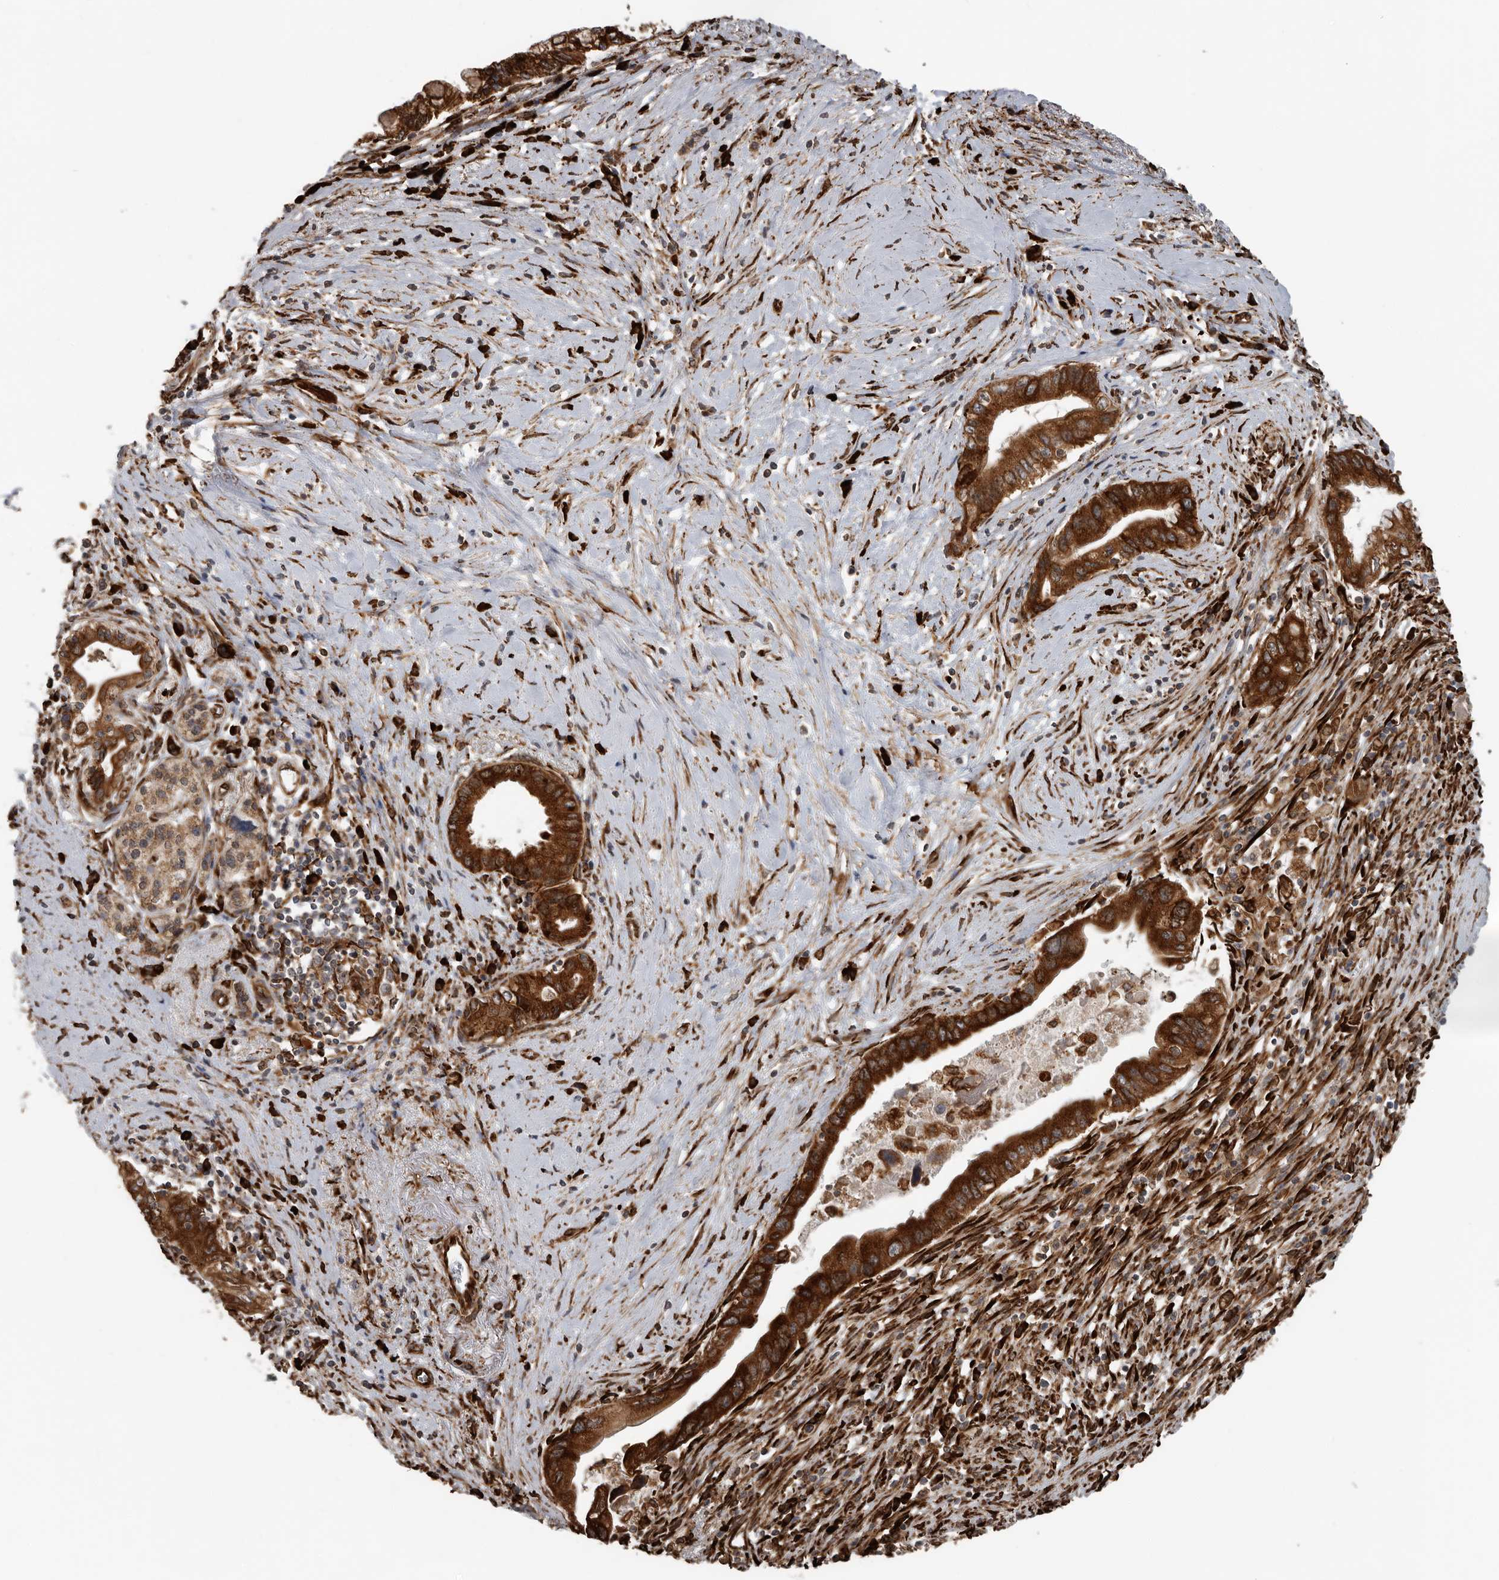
{"staining": {"intensity": "strong", "quantity": ">75%", "location": "cytoplasmic/membranous"}, "tissue": "pancreatic cancer", "cell_type": "Tumor cells", "image_type": "cancer", "snomed": [{"axis": "morphology", "description": "Adenocarcinoma, NOS"}, {"axis": "topography", "description": "Pancreas"}], "caption": "Immunohistochemical staining of human pancreatic adenocarcinoma reveals strong cytoplasmic/membranous protein expression in approximately >75% of tumor cells.", "gene": "CEP350", "patient": {"sex": "male", "age": 78}}